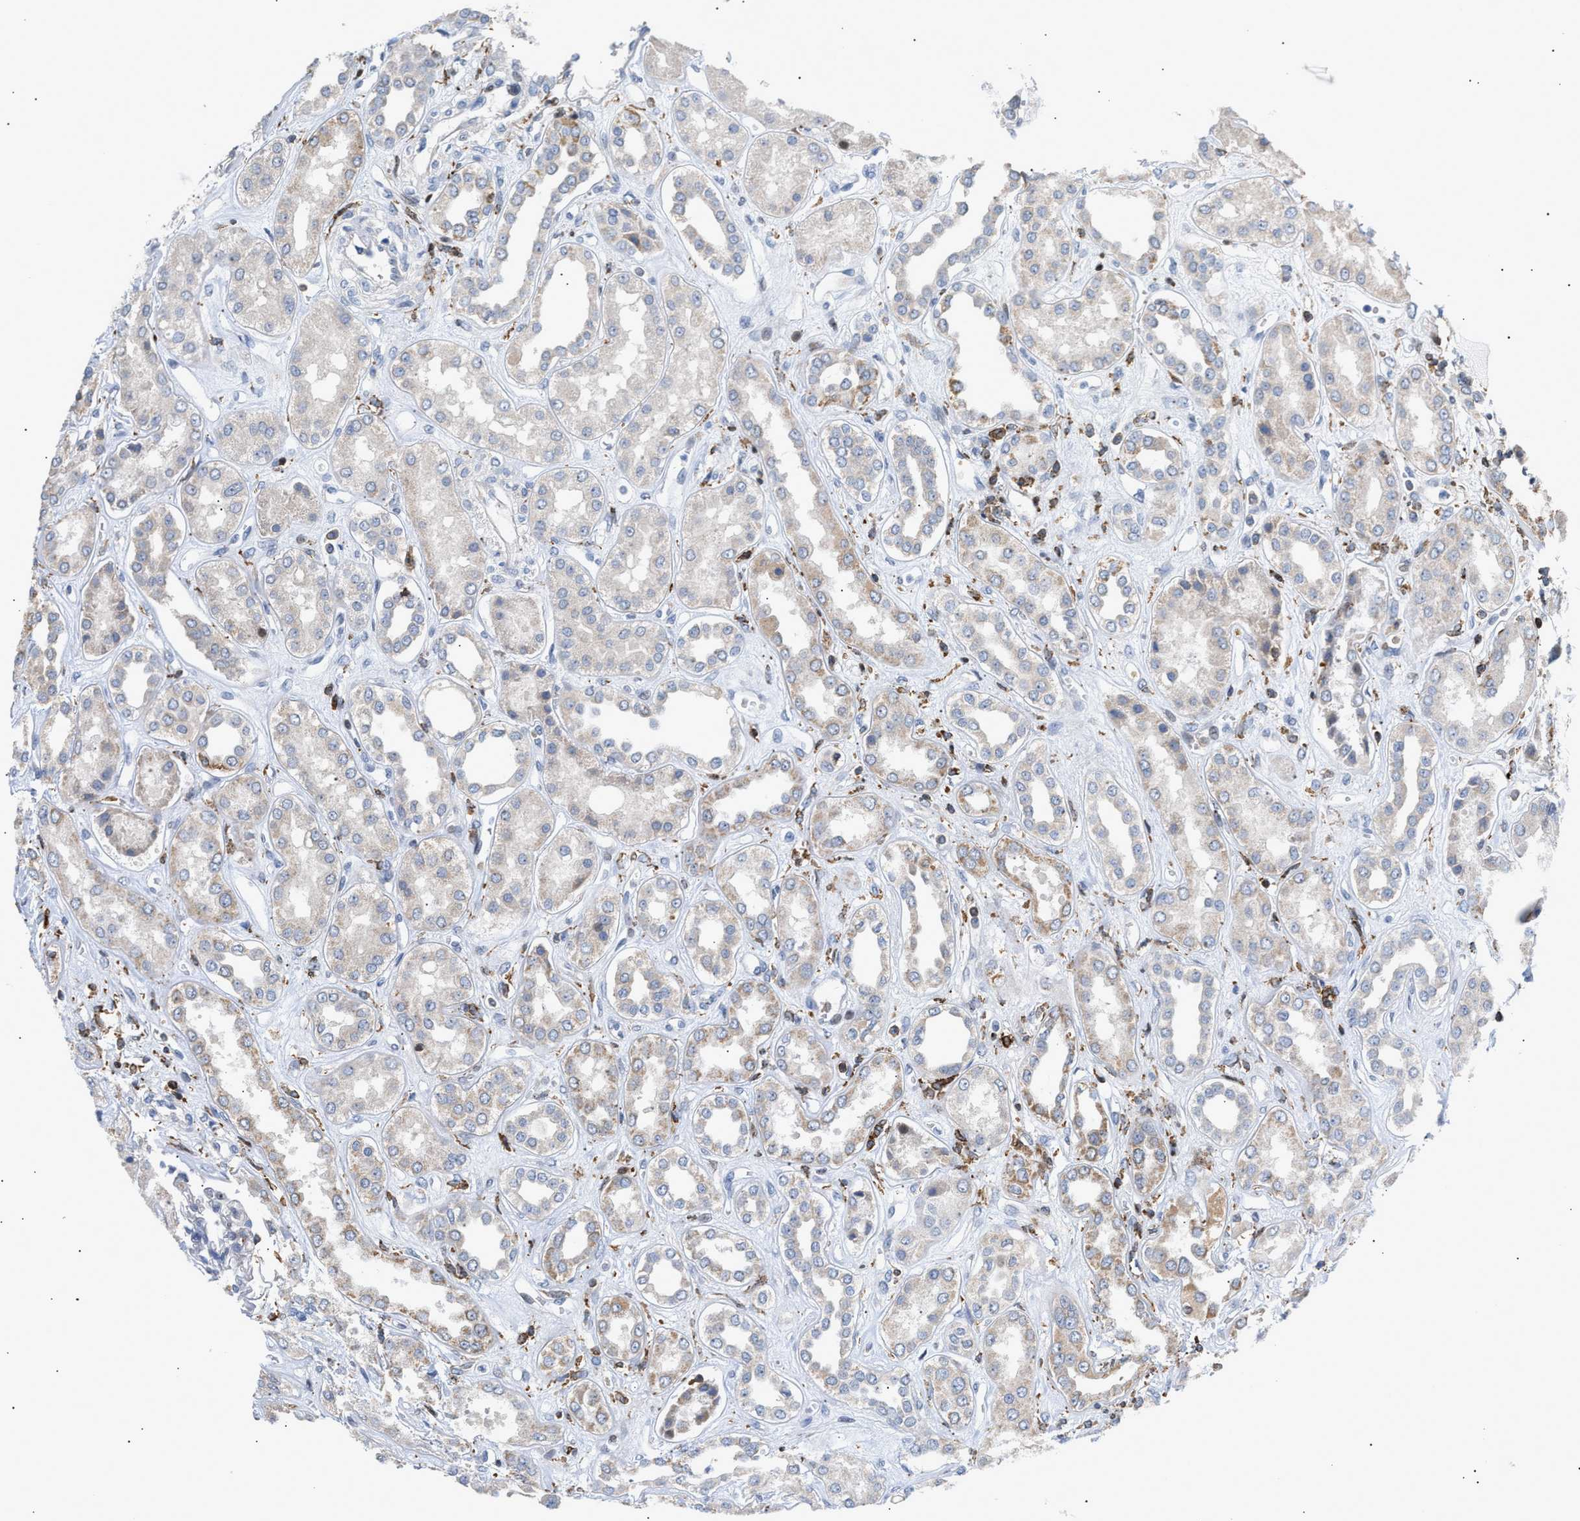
{"staining": {"intensity": "negative", "quantity": "none", "location": "none"}, "tissue": "kidney", "cell_type": "Cells in glomeruli", "image_type": "normal", "snomed": [{"axis": "morphology", "description": "Normal tissue, NOS"}, {"axis": "topography", "description": "Kidney"}], "caption": "Micrograph shows no protein positivity in cells in glomeruli of unremarkable kidney. (DAB IHC with hematoxylin counter stain).", "gene": "ATP9A", "patient": {"sex": "male", "age": 59}}